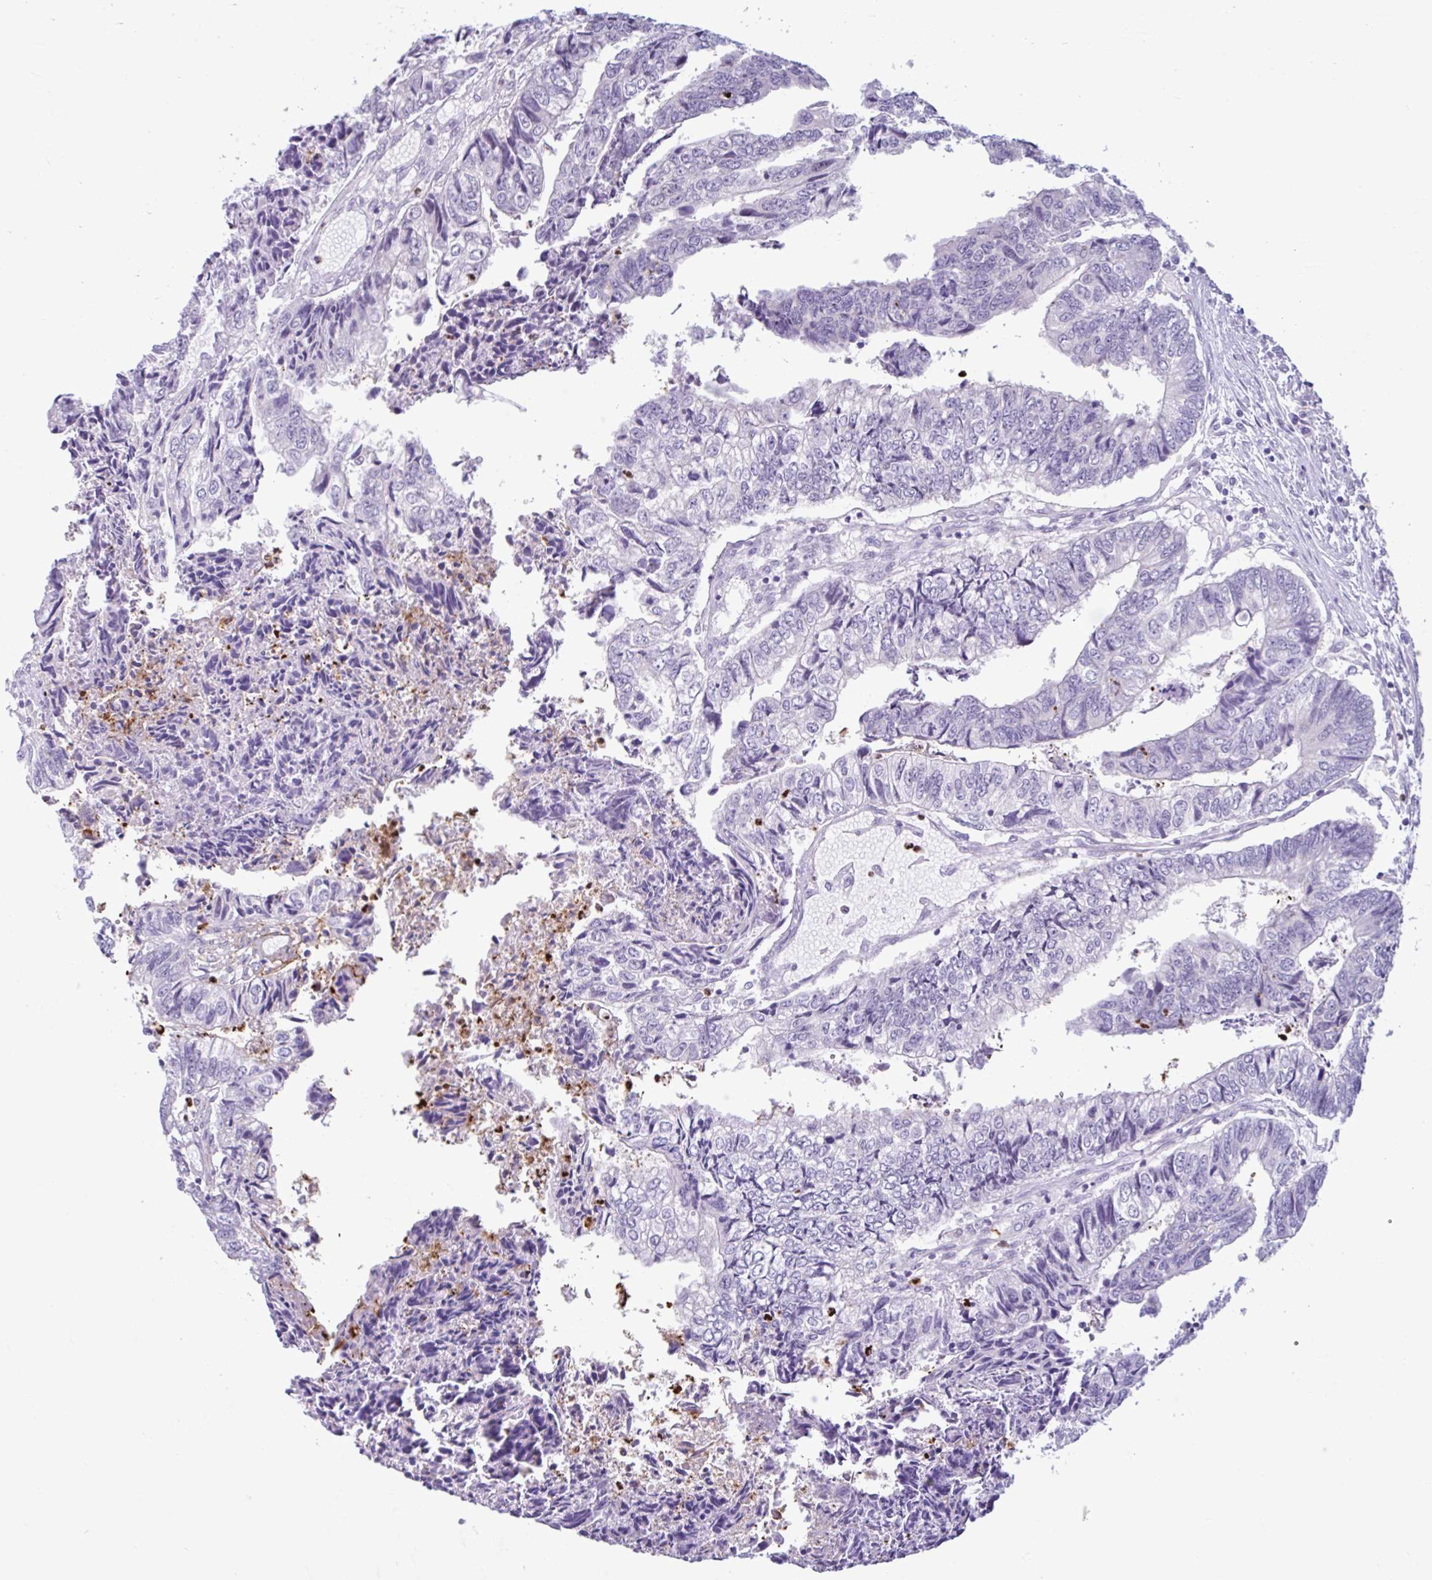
{"staining": {"intensity": "negative", "quantity": "none", "location": "none"}, "tissue": "colorectal cancer", "cell_type": "Tumor cells", "image_type": "cancer", "snomed": [{"axis": "morphology", "description": "Adenocarcinoma, NOS"}, {"axis": "topography", "description": "Colon"}], "caption": "An image of colorectal cancer stained for a protein shows no brown staining in tumor cells.", "gene": "CEP120", "patient": {"sex": "male", "age": 86}}